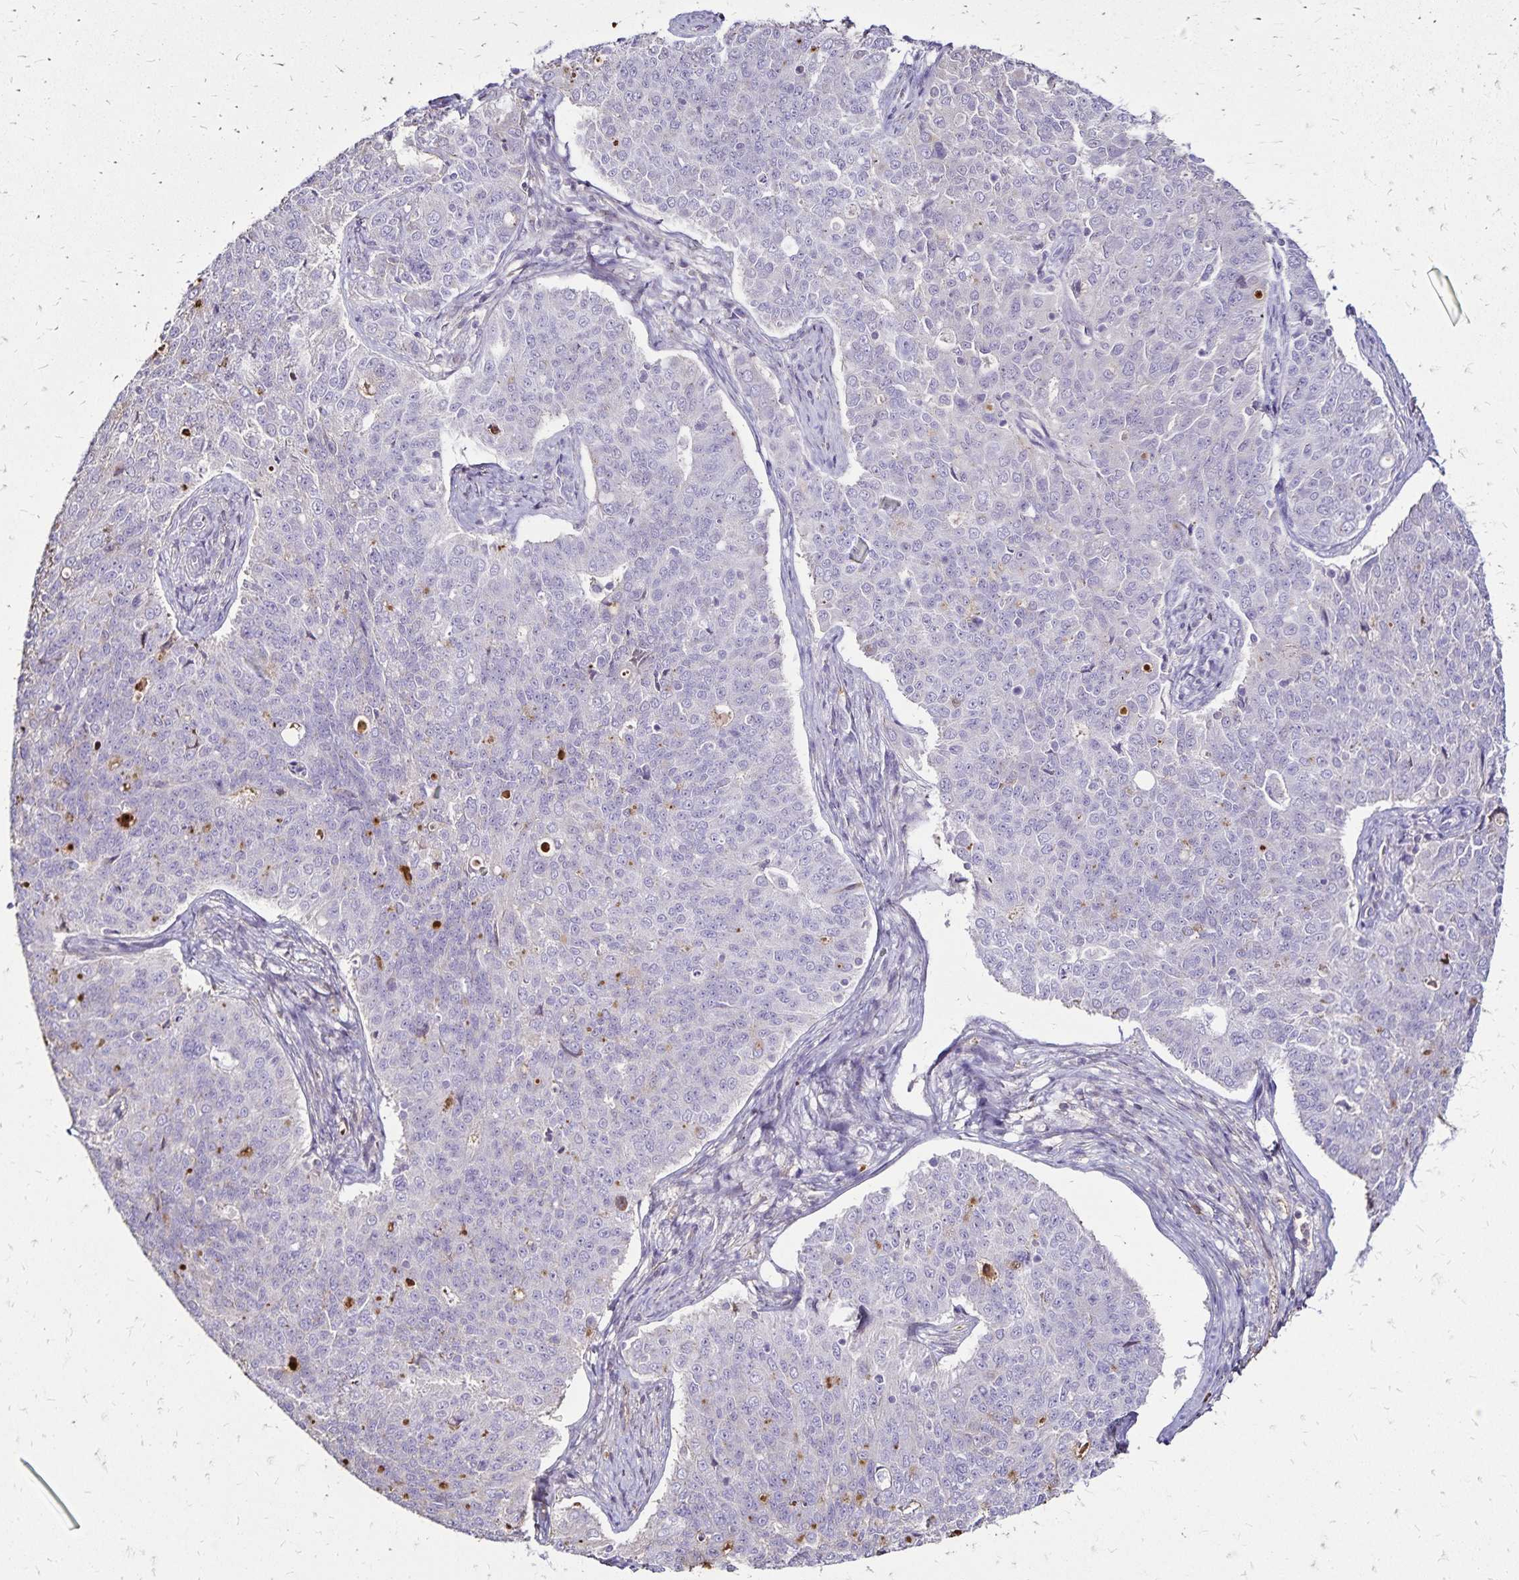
{"staining": {"intensity": "negative", "quantity": "none", "location": "none"}, "tissue": "endometrial cancer", "cell_type": "Tumor cells", "image_type": "cancer", "snomed": [{"axis": "morphology", "description": "Adenocarcinoma, NOS"}, {"axis": "topography", "description": "Endometrium"}], "caption": "The micrograph exhibits no staining of tumor cells in adenocarcinoma (endometrial).", "gene": "KISS1", "patient": {"sex": "female", "age": 43}}